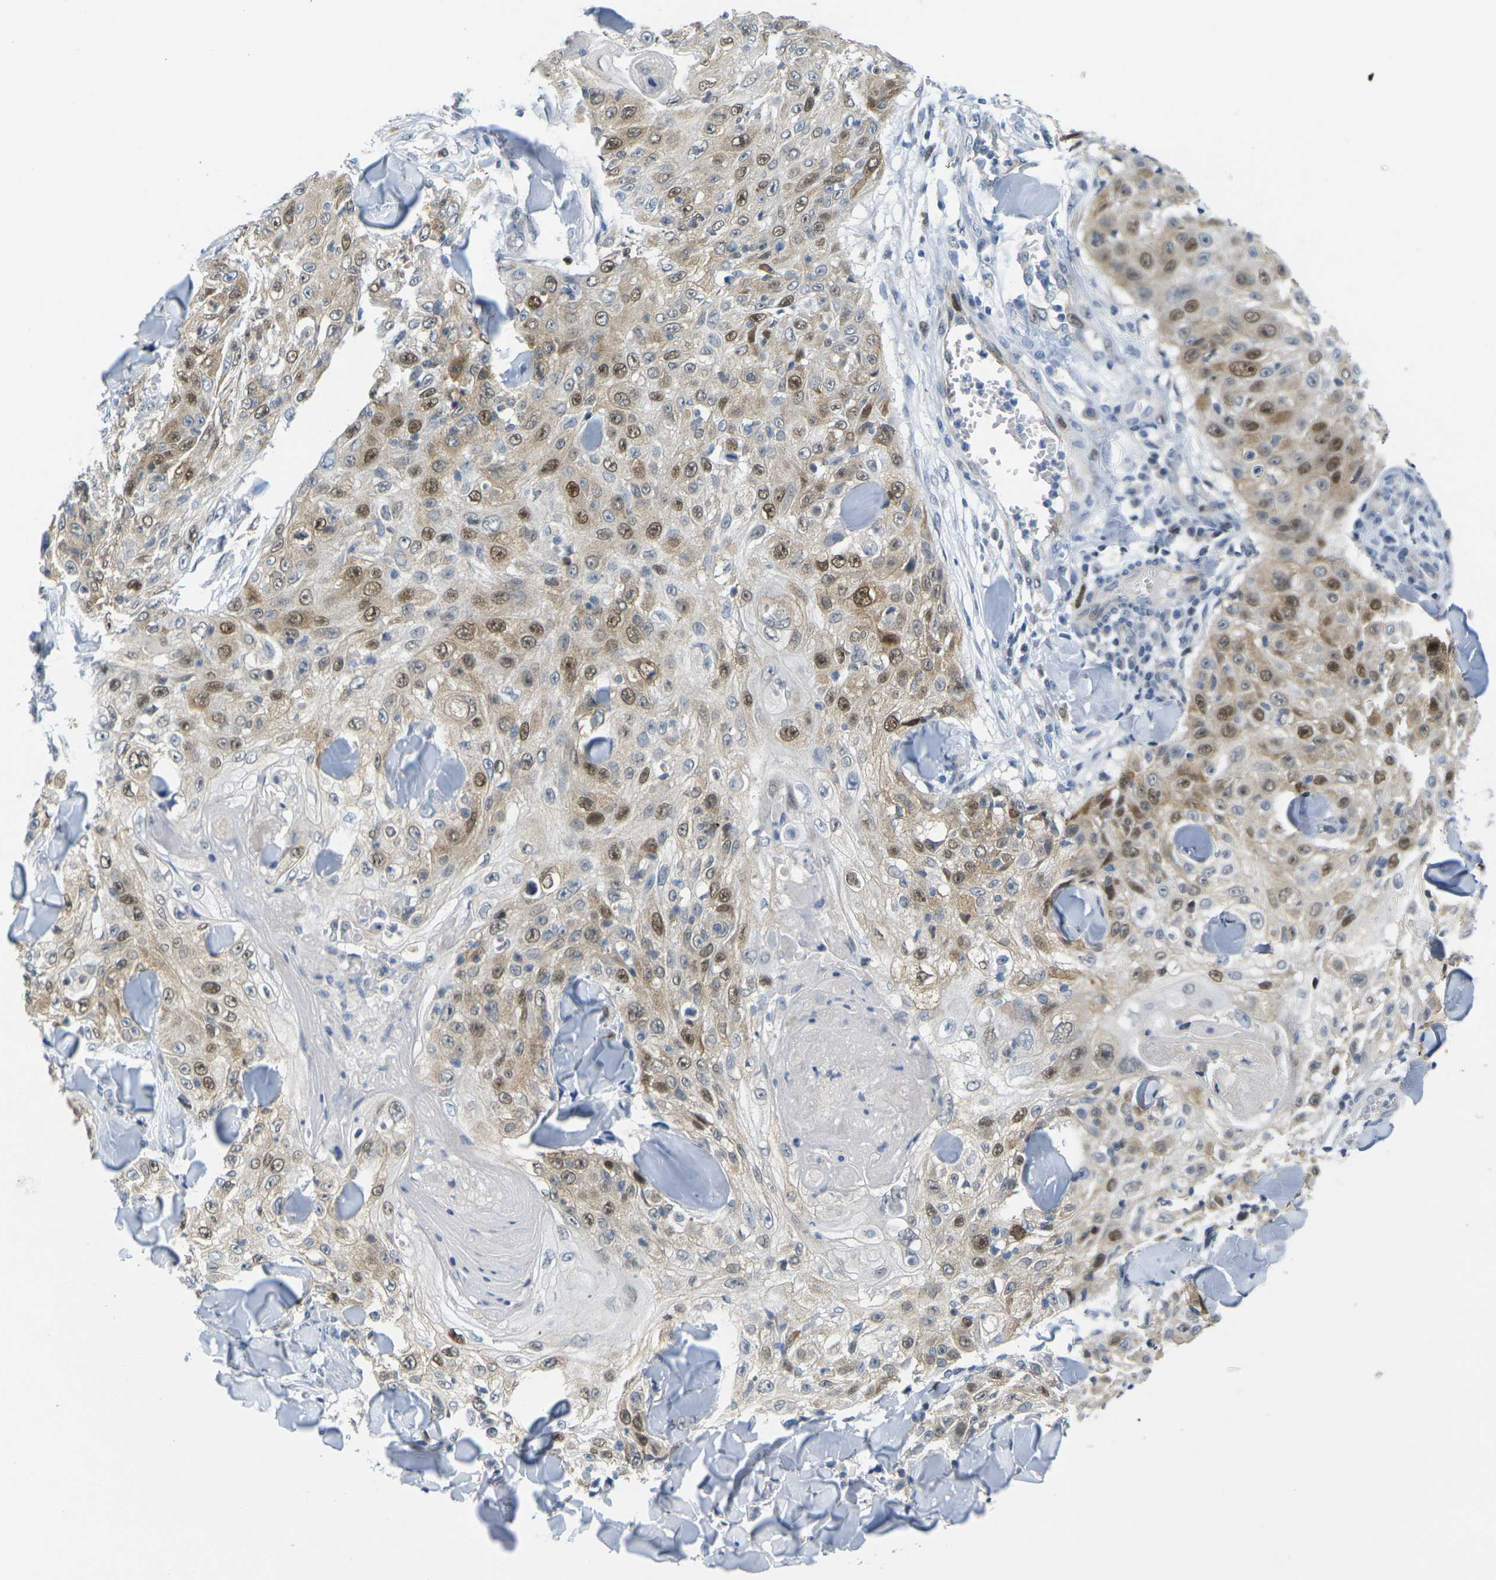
{"staining": {"intensity": "moderate", "quantity": ">75%", "location": "cytoplasmic/membranous,nuclear"}, "tissue": "skin cancer", "cell_type": "Tumor cells", "image_type": "cancer", "snomed": [{"axis": "morphology", "description": "Squamous cell carcinoma, NOS"}, {"axis": "topography", "description": "Skin"}], "caption": "Skin squamous cell carcinoma tissue demonstrates moderate cytoplasmic/membranous and nuclear expression in approximately >75% of tumor cells, visualized by immunohistochemistry.", "gene": "CDK2", "patient": {"sex": "male", "age": 86}}